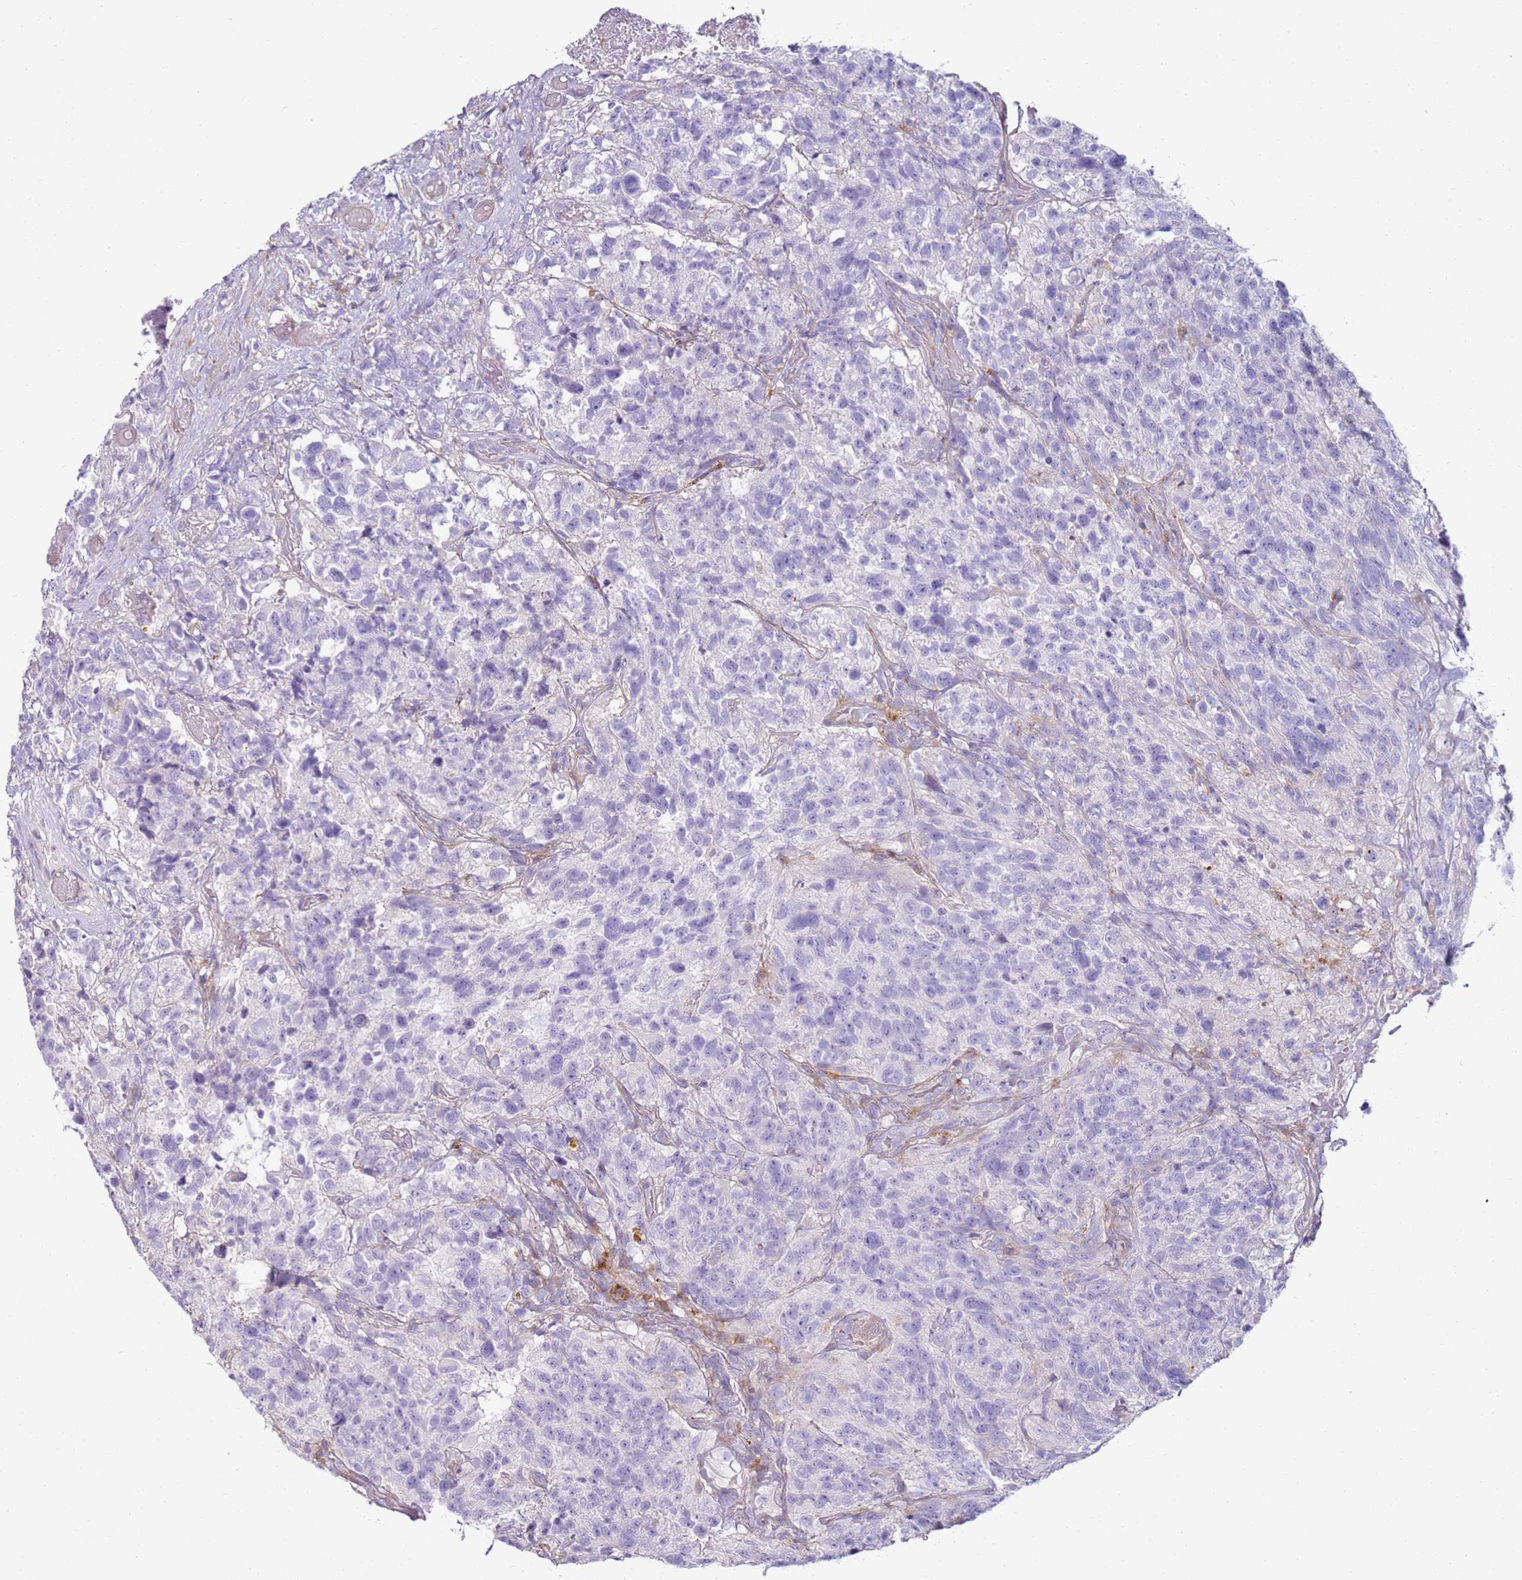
{"staining": {"intensity": "negative", "quantity": "none", "location": "none"}, "tissue": "glioma", "cell_type": "Tumor cells", "image_type": "cancer", "snomed": [{"axis": "morphology", "description": "Glioma, malignant, High grade"}, {"axis": "topography", "description": "Brain"}], "caption": "Micrograph shows no protein positivity in tumor cells of malignant high-grade glioma tissue.", "gene": "FPR1", "patient": {"sex": "male", "age": 69}}